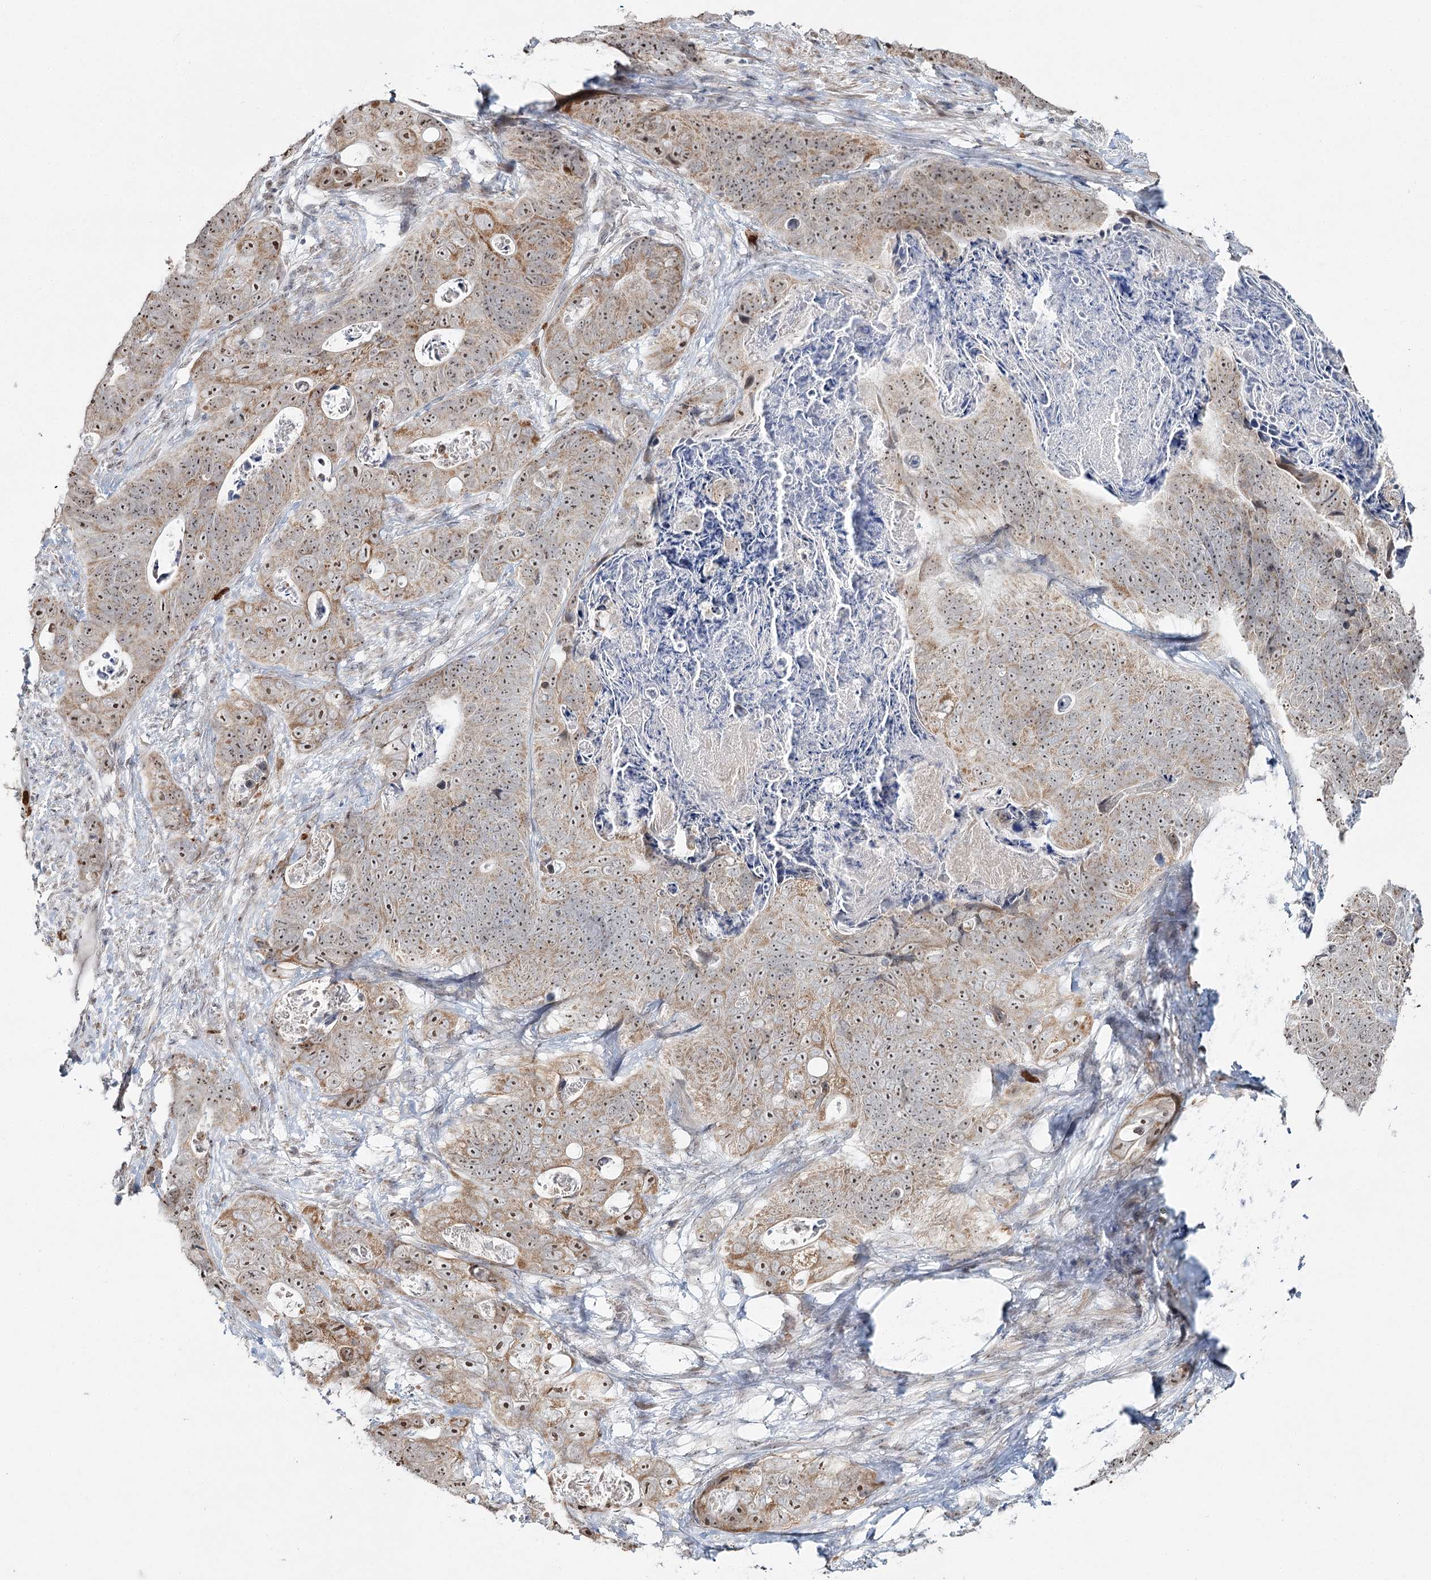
{"staining": {"intensity": "moderate", "quantity": ">75%", "location": "cytoplasmic/membranous,nuclear"}, "tissue": "stomach cancer", "cell_type": "Tumor cells", "image_type": "cancer", "snomed": [{"axis": "morphology", "description": "Normal tissue, NOS"}, {"axis": "morphology", "description": "Adenocarcinoma, NOS"}, {"axis": "topography", "description": "Stomach"}], "caption": "Adenocarcinoma (stomach) was stained to show a protein in brown. There is medium levels of moderate cytoplasmic/membranous and nuclear staining in about >75% of tumor cells.", "gene": "ATAD1", "patient": {"sex": "female", "age": 89}}